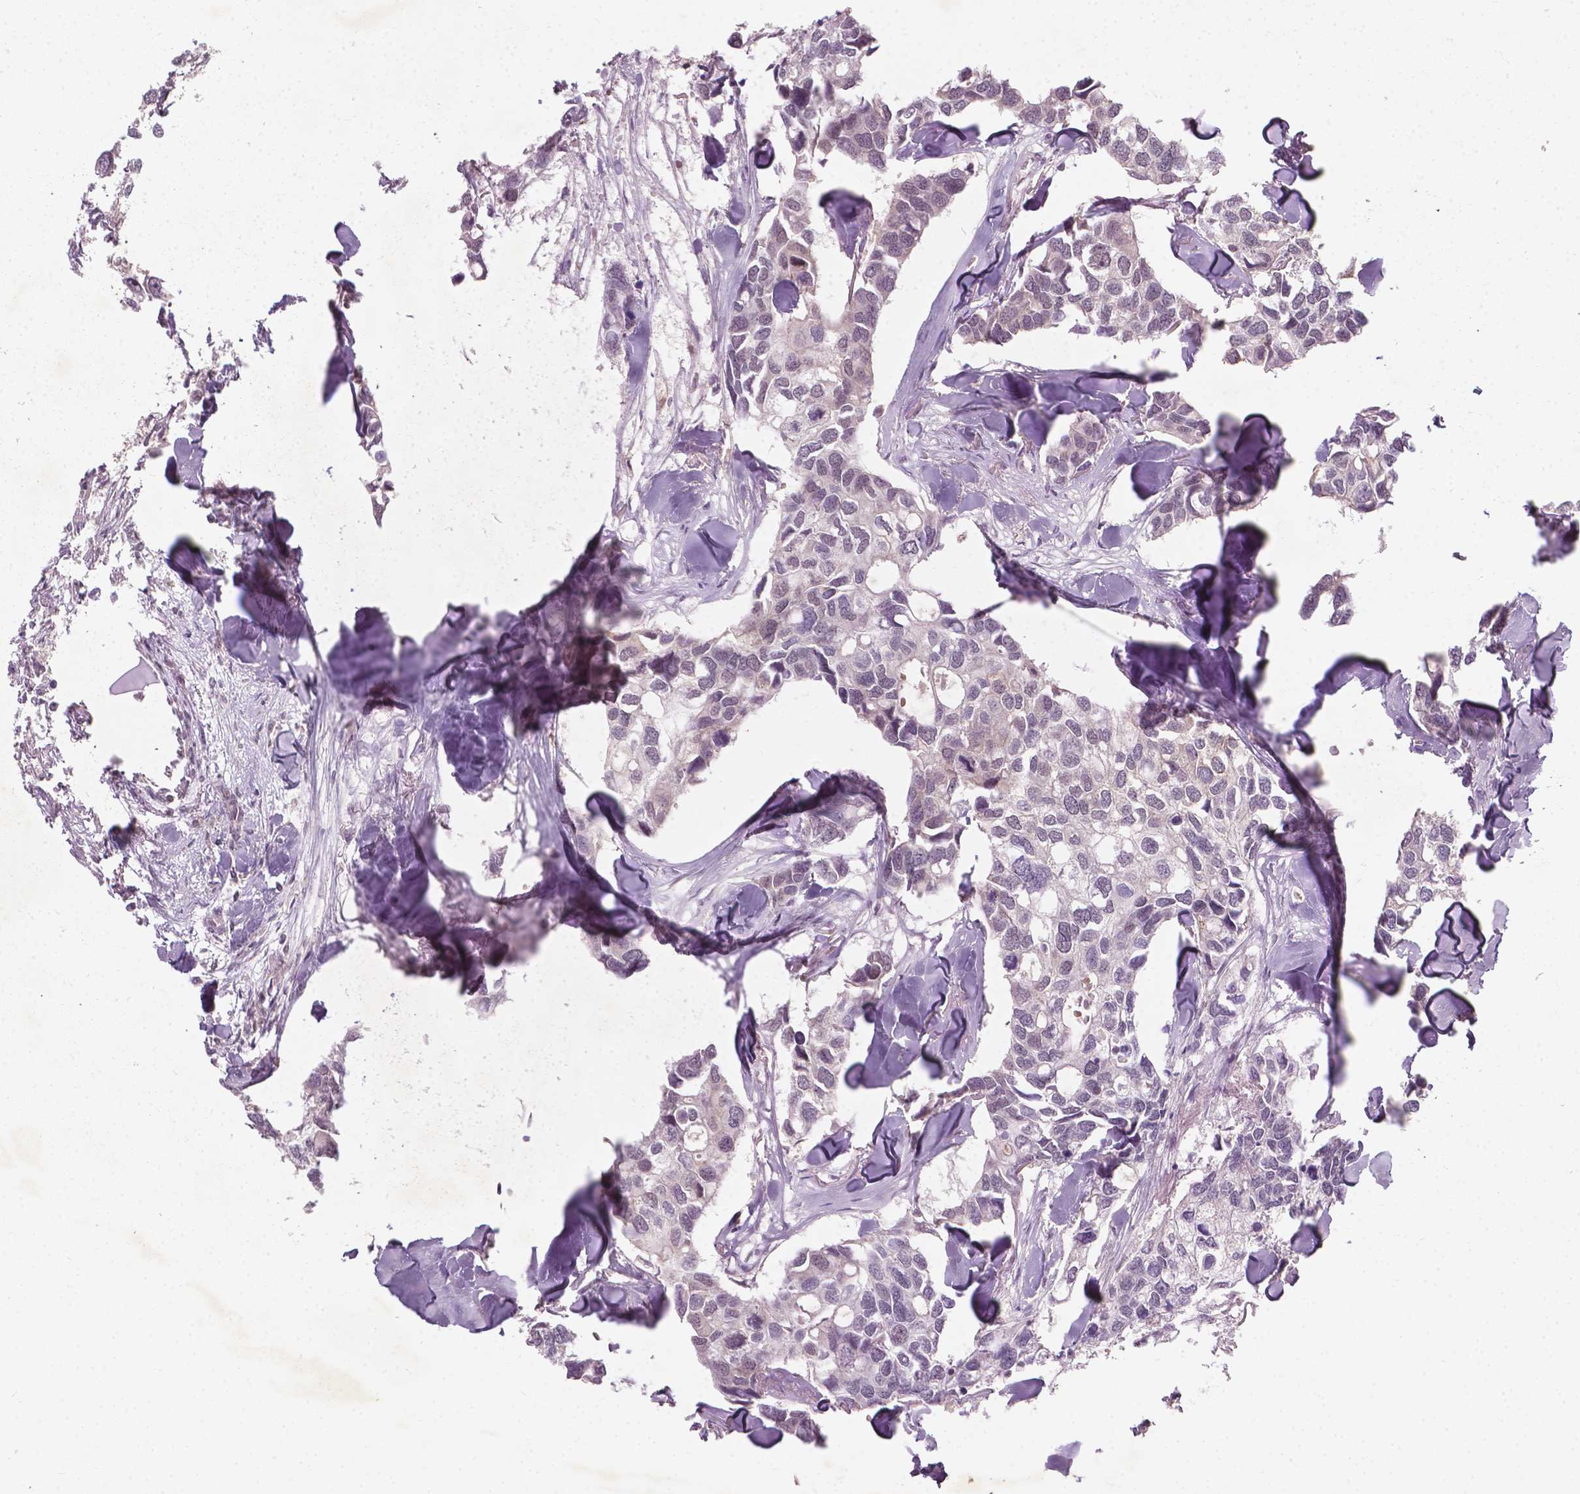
{"staining": {"intensity": "negative", "quantity": "none", "location": "none"}, "tissue": "breast cancer", "cell_type": "Tumor cells", "image_type": "cancer", "snomed": [{"axis": "morphology", "description": "Duct carcinoma"}, {"axis": "topography", "description": "Breast"}], "caption": "Immunohistochemical staining of breast cancer exhibits no significant staining in tumor cells. (DAB (3,3'-diaminobenzidine) immunohistochemistry visualized using brightfield microscopy, high magnification).", "gene": "NFAT5", "patient": {"sex": "female", "age": 83}}